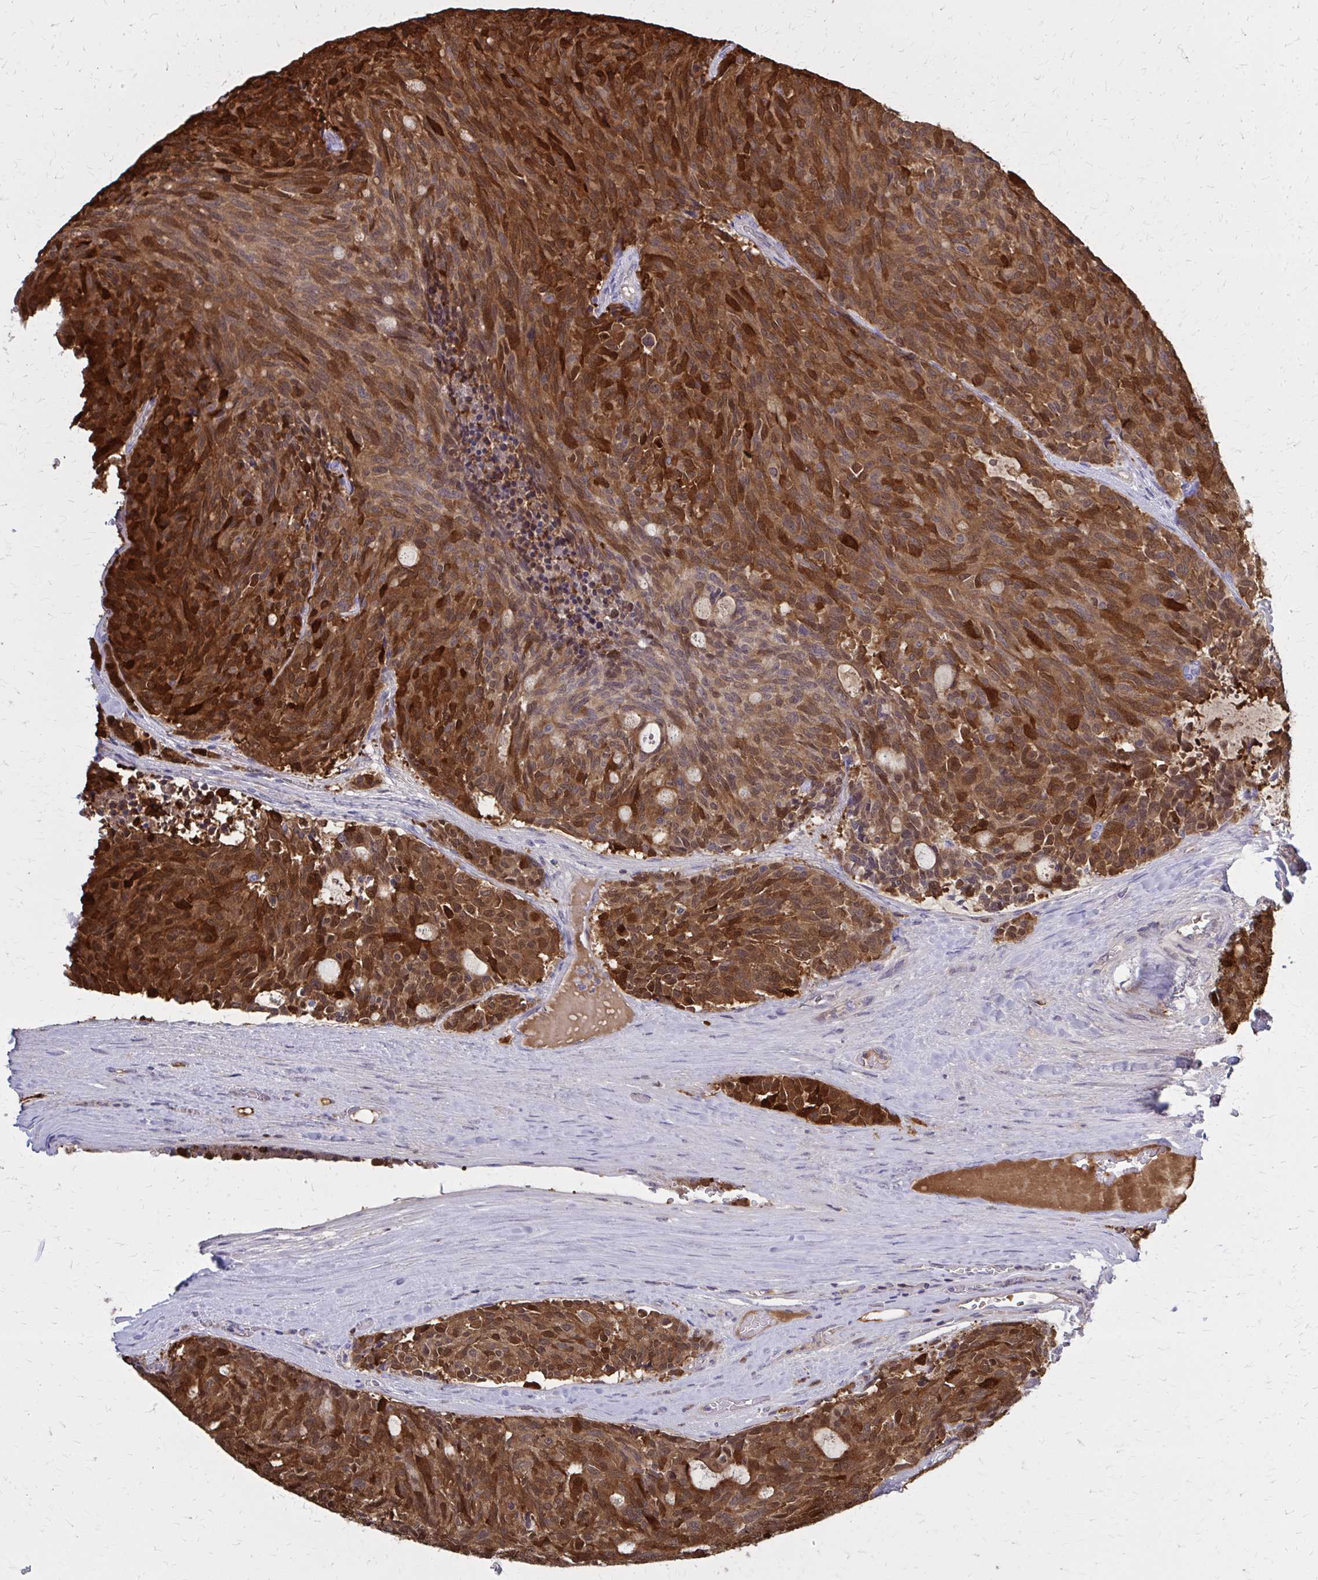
{"staining": {"intensity": "strong", "quantity": ">75%", "location": "cytoplasmic/membranous"}, "tissue": "carcinoid", "cell_type": "Tumor cells", "image_type": "cancer", "snomed": [{"axis": "morphology", "description": "Carcinoid, malignant, NOS"}, {"axis": "topography", "description": "Pancreas"}], "caption": "Immunohistochemistry staining of carcinoid, which displays high levels of strong cytoplasmic/membranous expression in about >75% of tumor cells indicating strong cytoplasmic/membranous protein positivity. The staining was performed using DAB (3,3'-diaminobenzidine) (brown) for protein detection and nuclei were counterstained in hematoxylin (blue).", "gene": "DBI", "patient": {"sex": "female", "age": 54}}